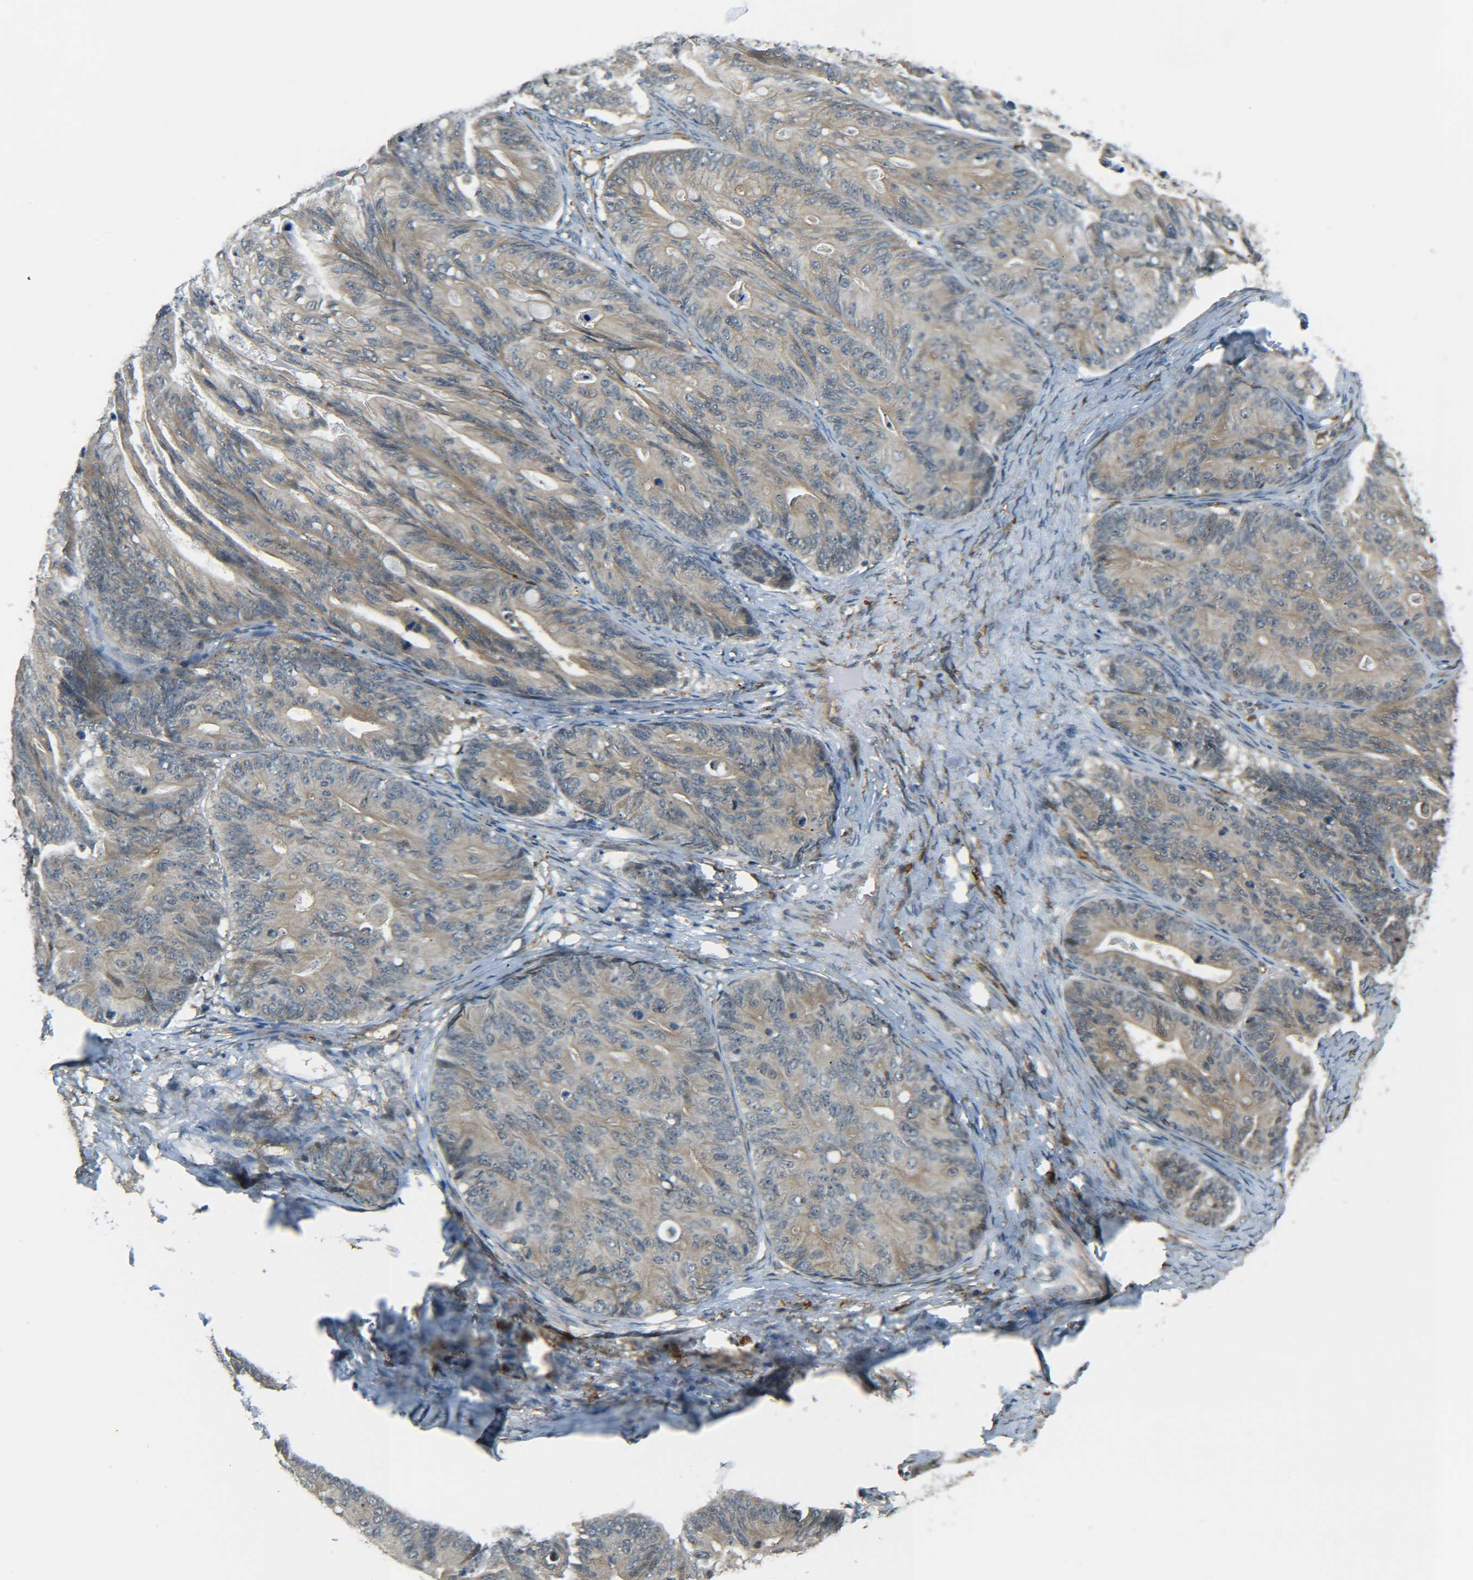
{"staining": {"intensity": "weak", "quantity": ">75%", "location": "cytoplasmic/membranous"}, "tissue": "ovarian cancer", "cell_type": "Tumor cells", "image_type": "cancer", "snomed": [{"axis": "morphology", "description": "Cystadenocarcinoma, mucinous, NOS"}, {"axis": "topography", "description": "Ovary"}], "caption": "A brown stain highlights weak cytoplasmic/membranous positivity of a protein in human ovarian mucinous cystadenocarcinoma tumor cells.", "gene": "DAB2", "patient": {"sex": "female", "age": 37}}